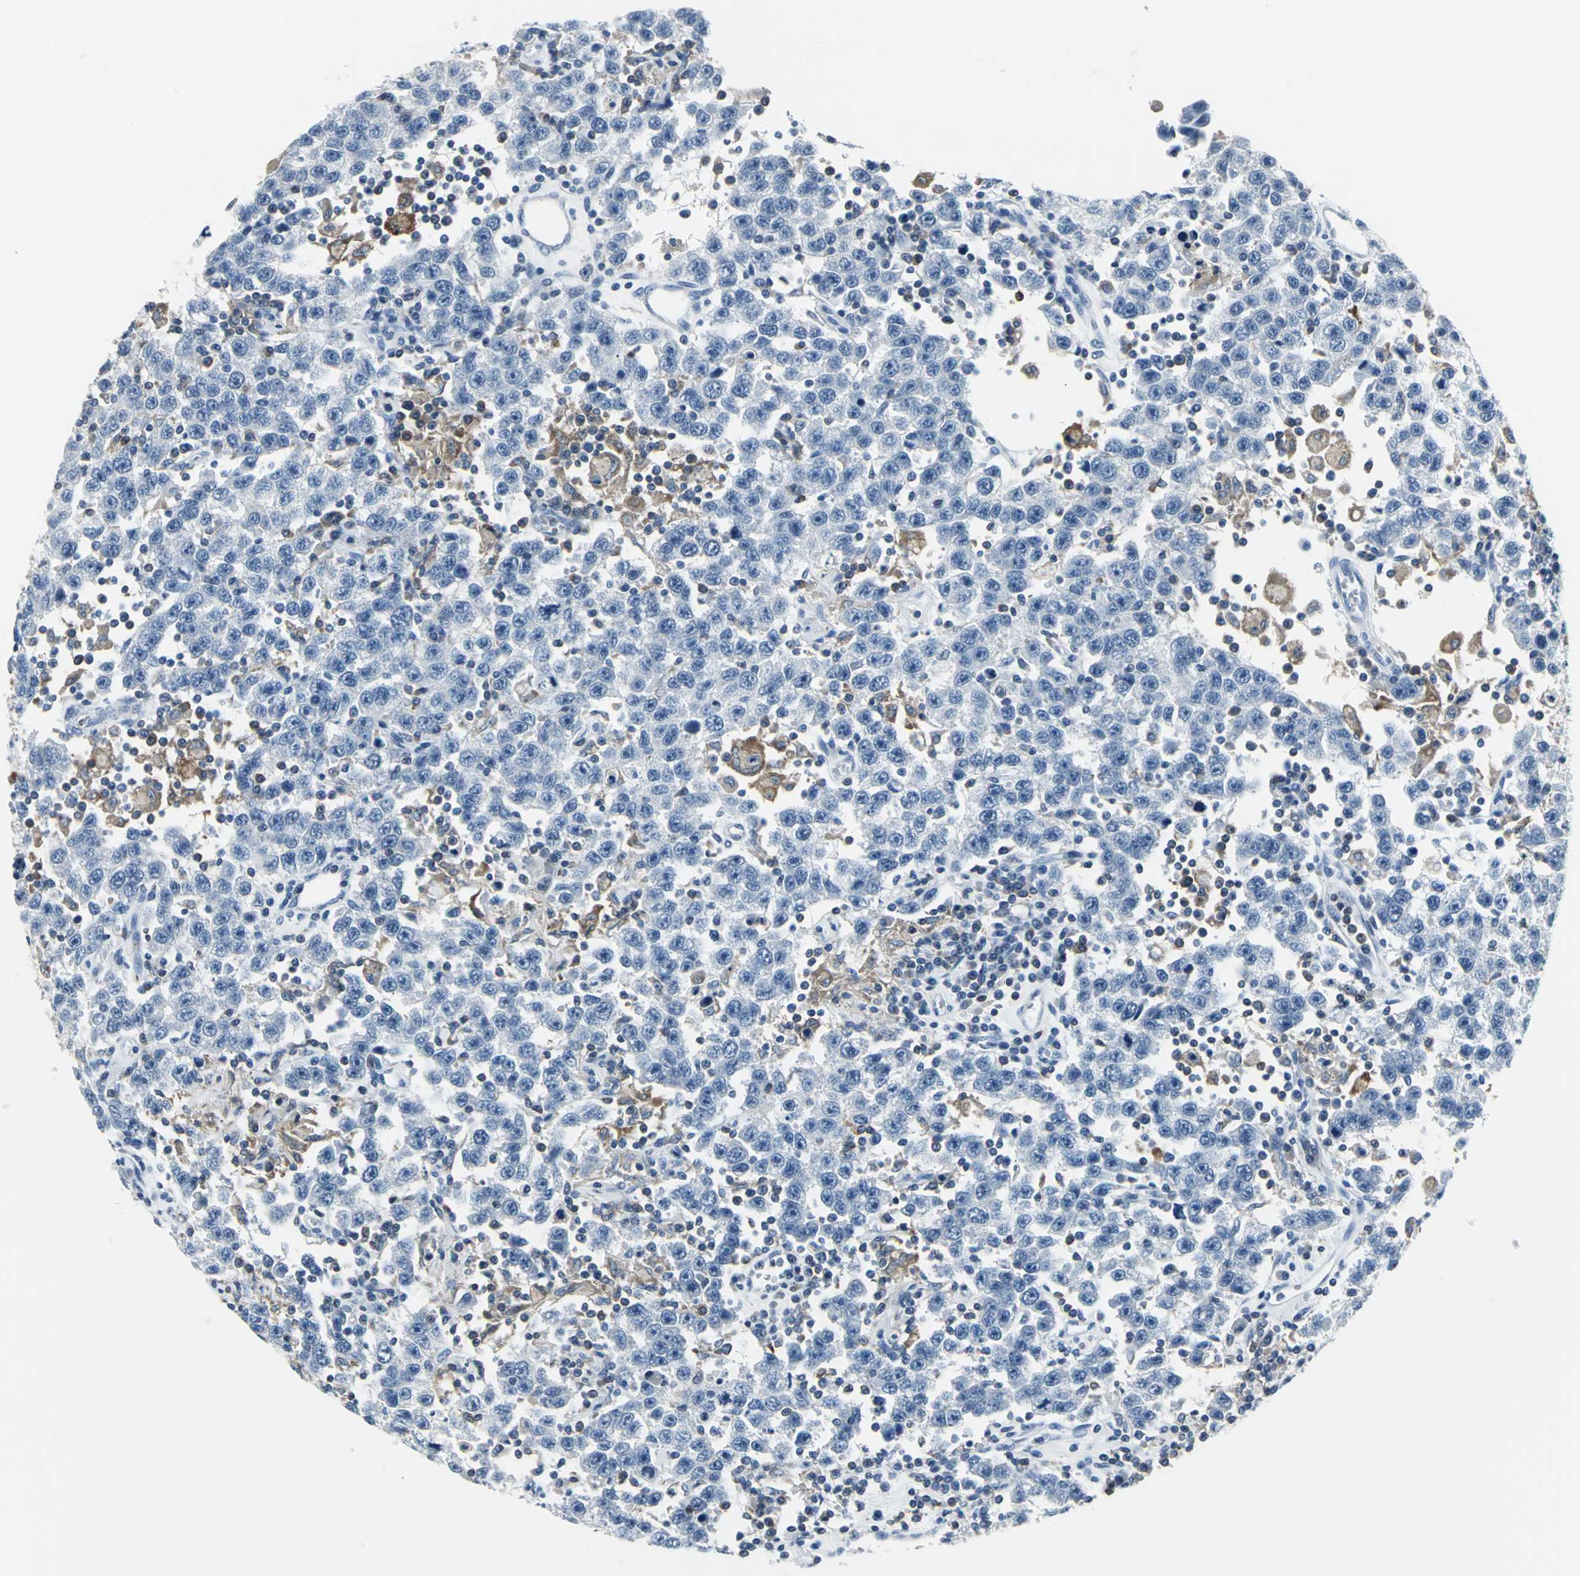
{"staining": {"intensity": "negative", "quantity": "none", "location": "none"}, "tissue": "testis cancer", "cell_type": "Tumor cells", "image_type": "cancer", "snomed": [{"axis": "morphology", "description": "Seminoma, NOS"}, {"axis": "topography", "description": "Testis"}], "caption": "Tumor cells show no significant protein positivity in testis cancer (seminoma).", "gene": "IQGAP2", "patient": {"sex": "male", "age": 41}}